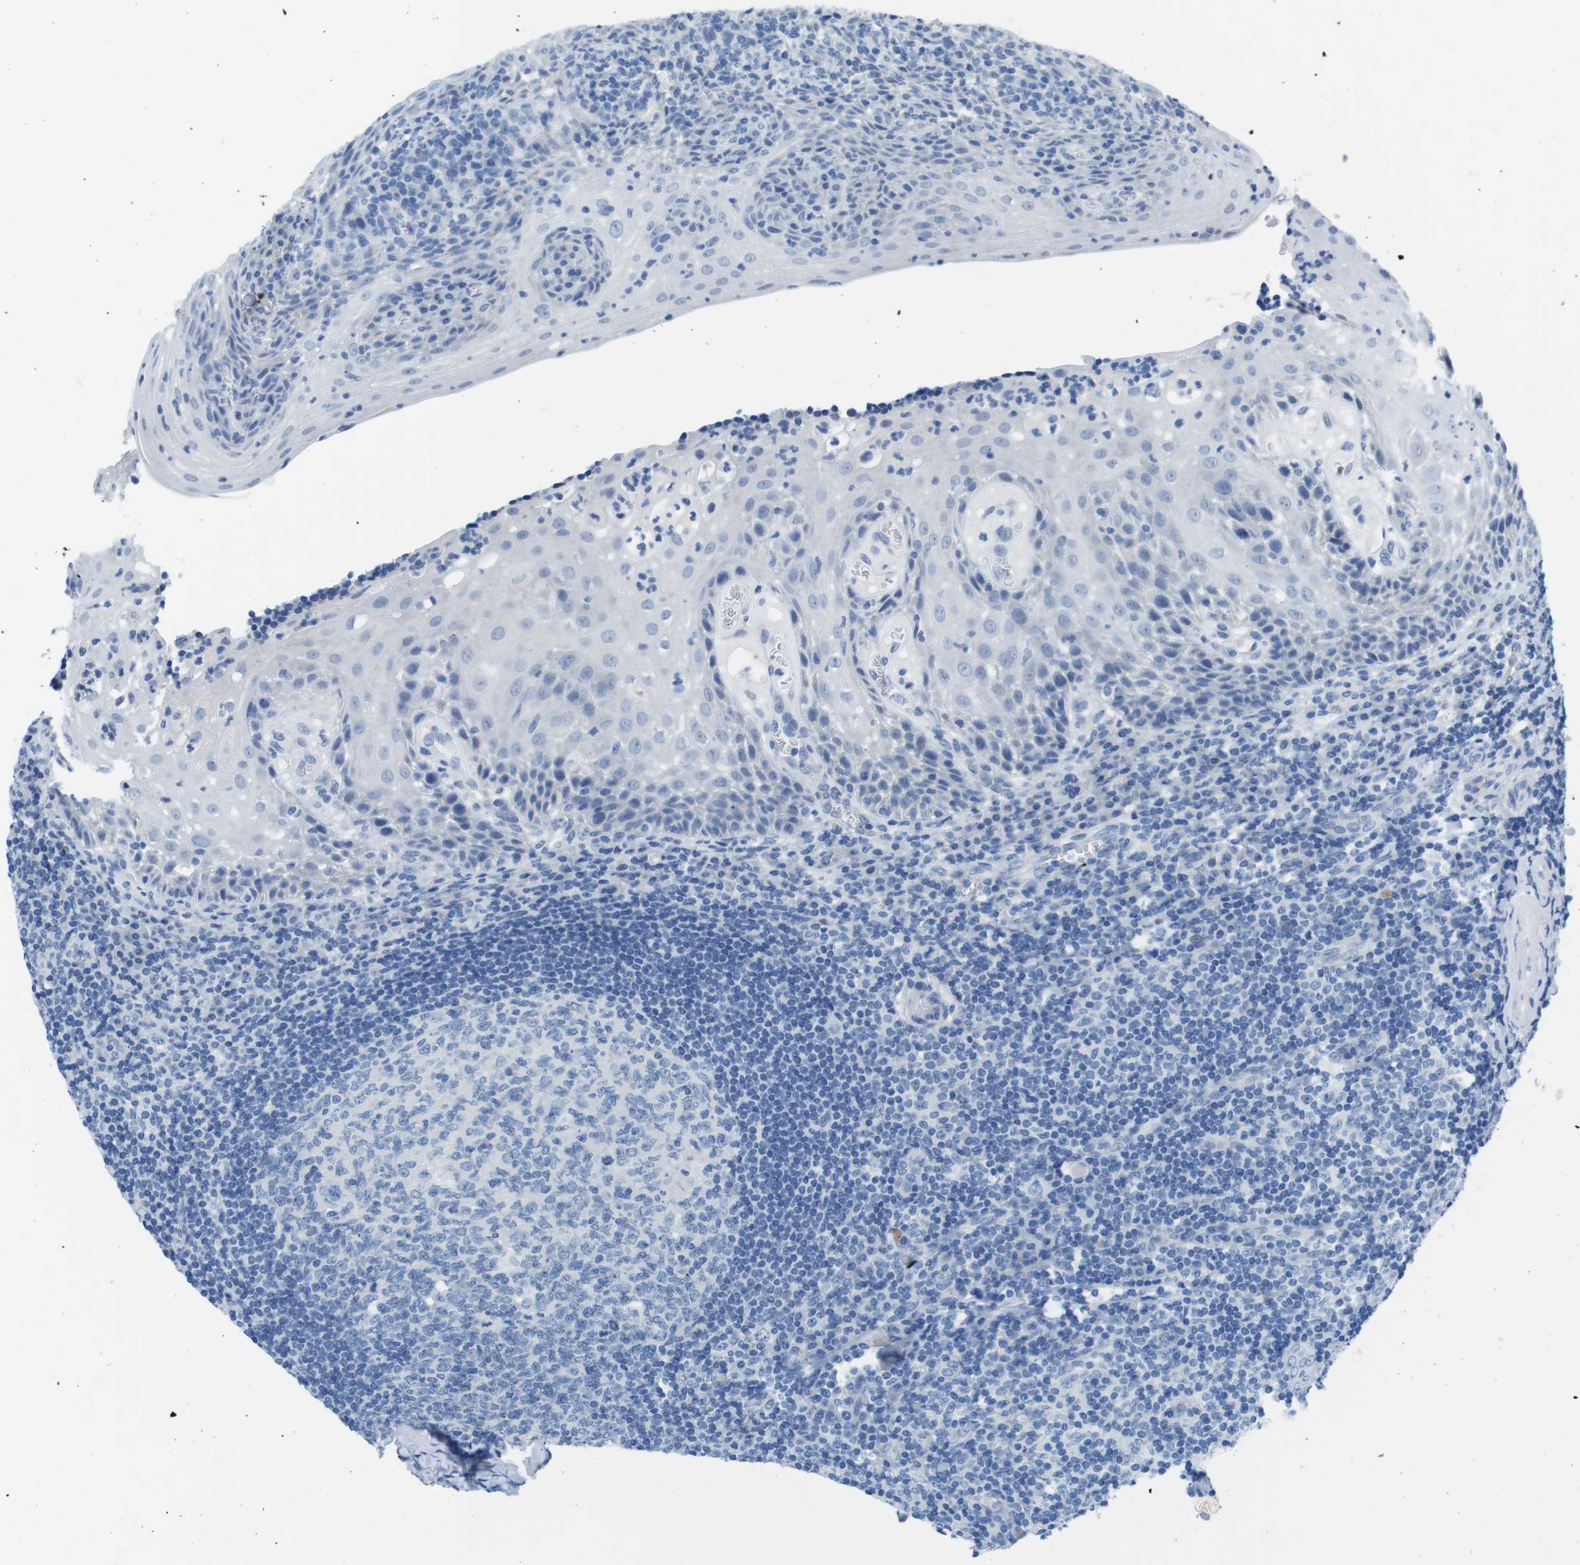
{"staining": {"intensity": "negative", "quantity": "none", "location": "none"}, "tissue": "tonsil", "cell_type": "Germinal center cells", "image_type": "normal", "snomed": [{"axis": "morphology", "description": "Normal tissue, NOS"}, {"axis": "topography", "description": "Tonsil"}], "caption": "Human tonsil stained for a protein using immunohistochemistry (IHC) demonstrates no positivity in germinal center cells.", "gene": "MUC2", "patient": {"sex": "male", "age": 37}}